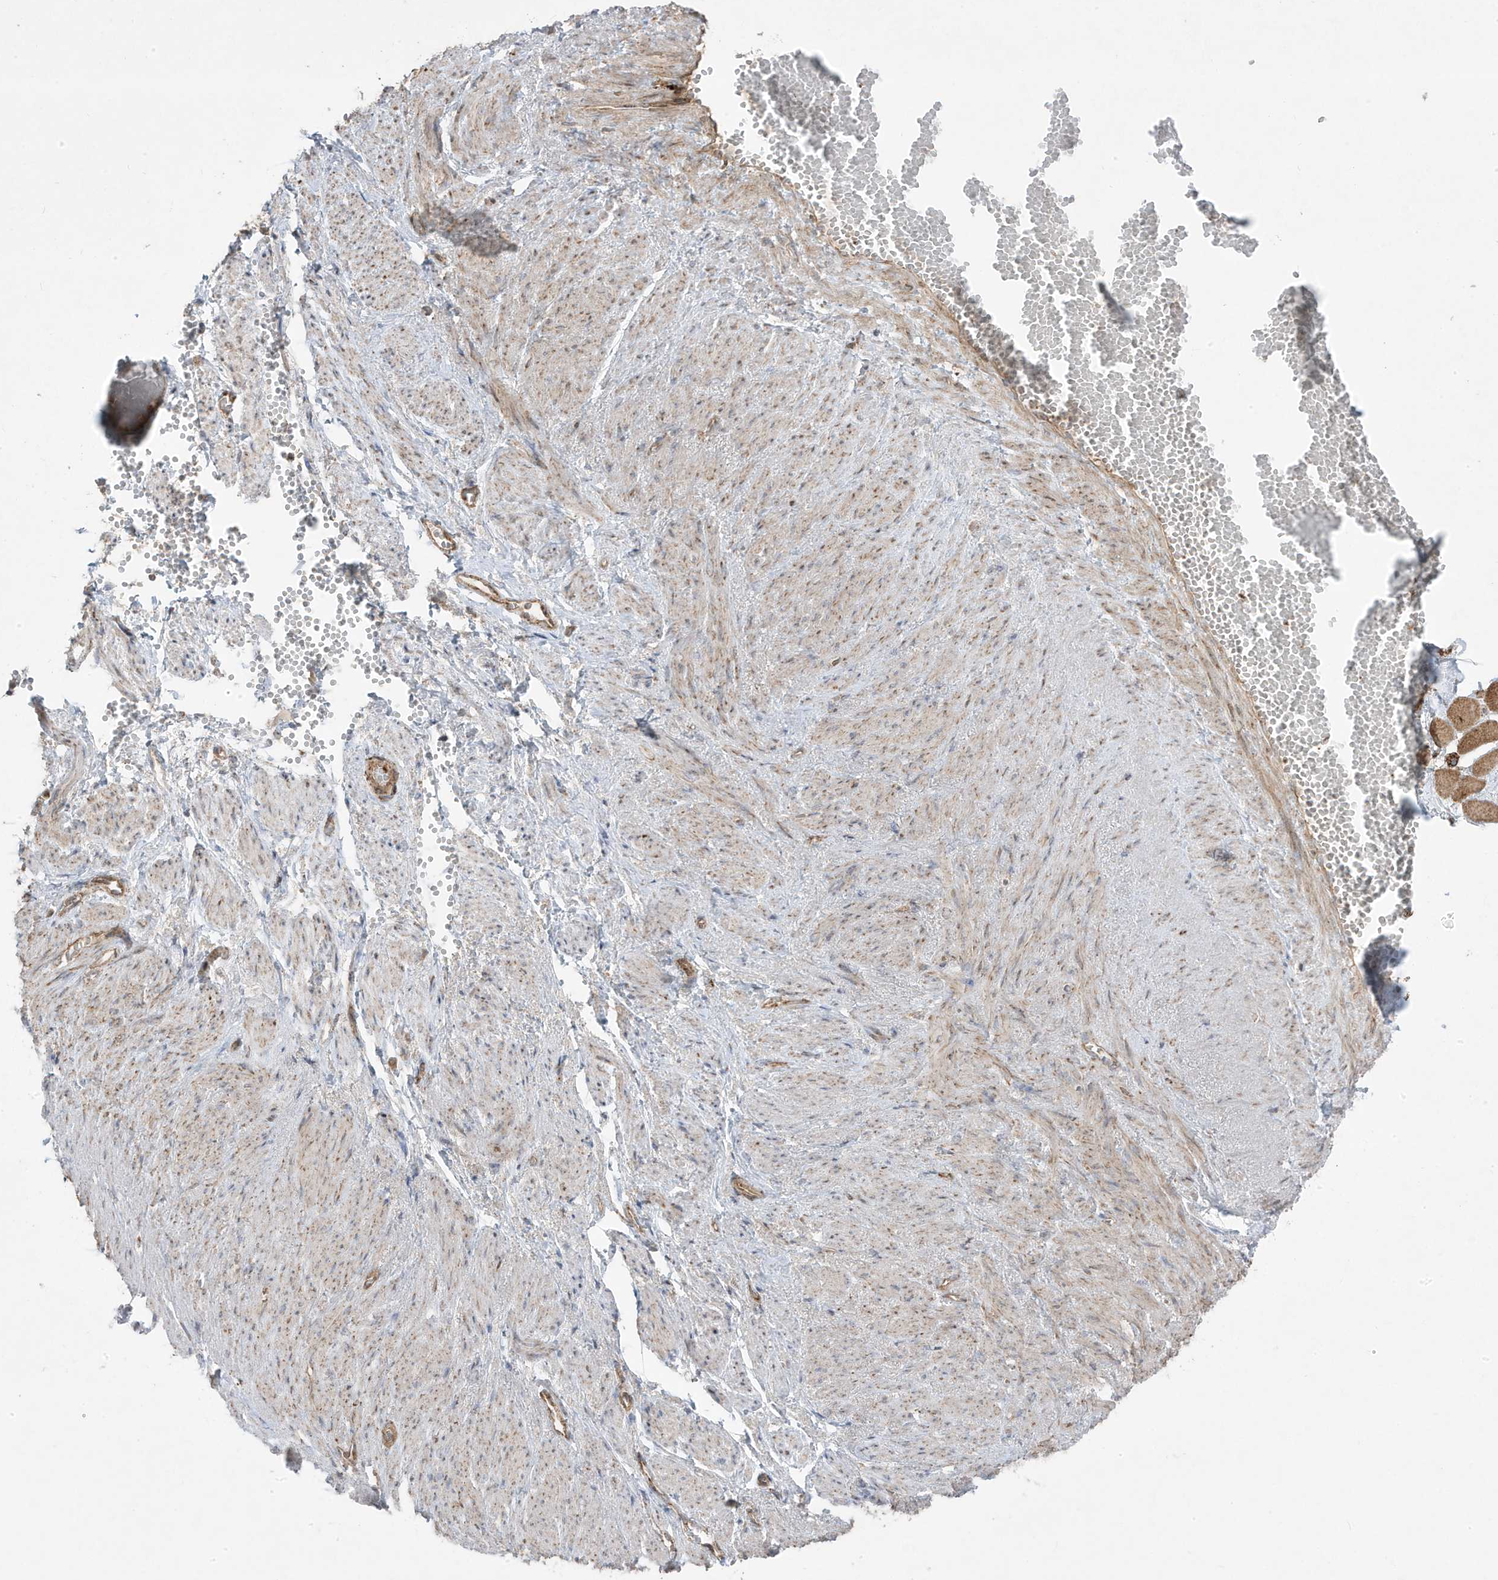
{"staining": {"intensity": "strong", "quantity": ">75%", "location": "cytoplasmic/membranous"}, "tissue": "adipose tissue", "cell_type": "Adipocytes", "image_type": "normal", "snomed": [{"axis": "morphology", "description": "Normal tissue, NOS"}, {"axis": "topography", "description": "Smooth muscle"}, {"axis": "topography", "description": "Peripheral nerve tissue"}], "caption": "Protein staining displays strong cytoplasmic/membranous positivity in approximately >75% of adipocytes in unremarkable adipose tissue.", "gene": "CLUAP1", "patient": {"sex": "female", "age": 39}}